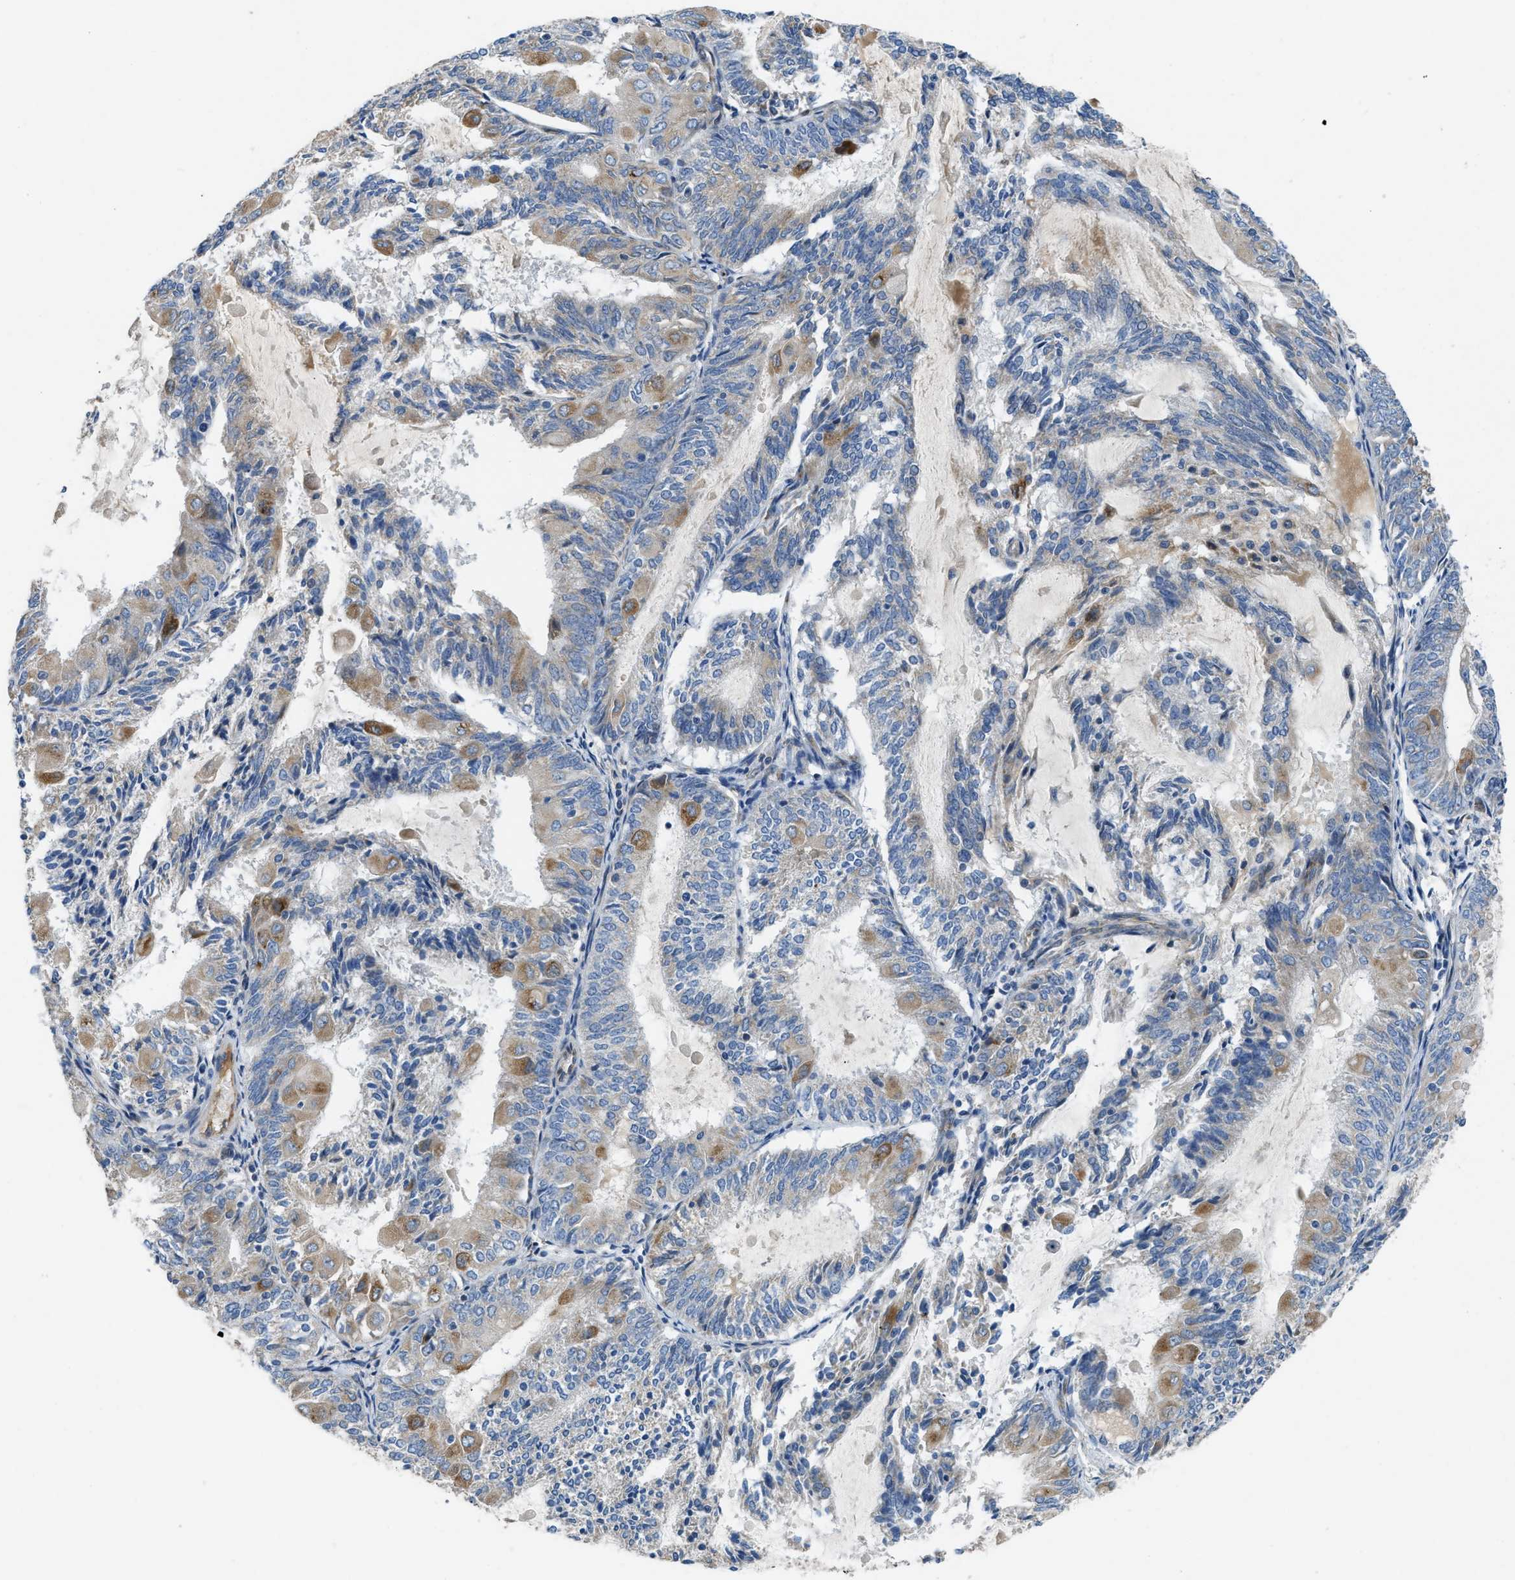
{"staining": {"intensity": "moderate", "quantity": "<25%", "location": "cytoplasmic/membranous"}, "tissue": "endometrial cancer", "cell_type": "Tumor cells", "image_type": "cancer", "snomed": [{"axis": "morphology", "description": "Adenocarcinoma, NOS"}, {"axis": "topography", "description": "Endometrium"}], "caption": "Moderate cytoplasmic/membranous staining is appreciated in approximately <25% of tumor cells in endometrial cancer. The staining was performed using DAB (3,3'-diaminobenzidine), with brown indicating positive protein expression. Nuclei are stained blue with hematoxylin.", "gene": "GGCX", "patient": {"sex": "female", "age": 81}}